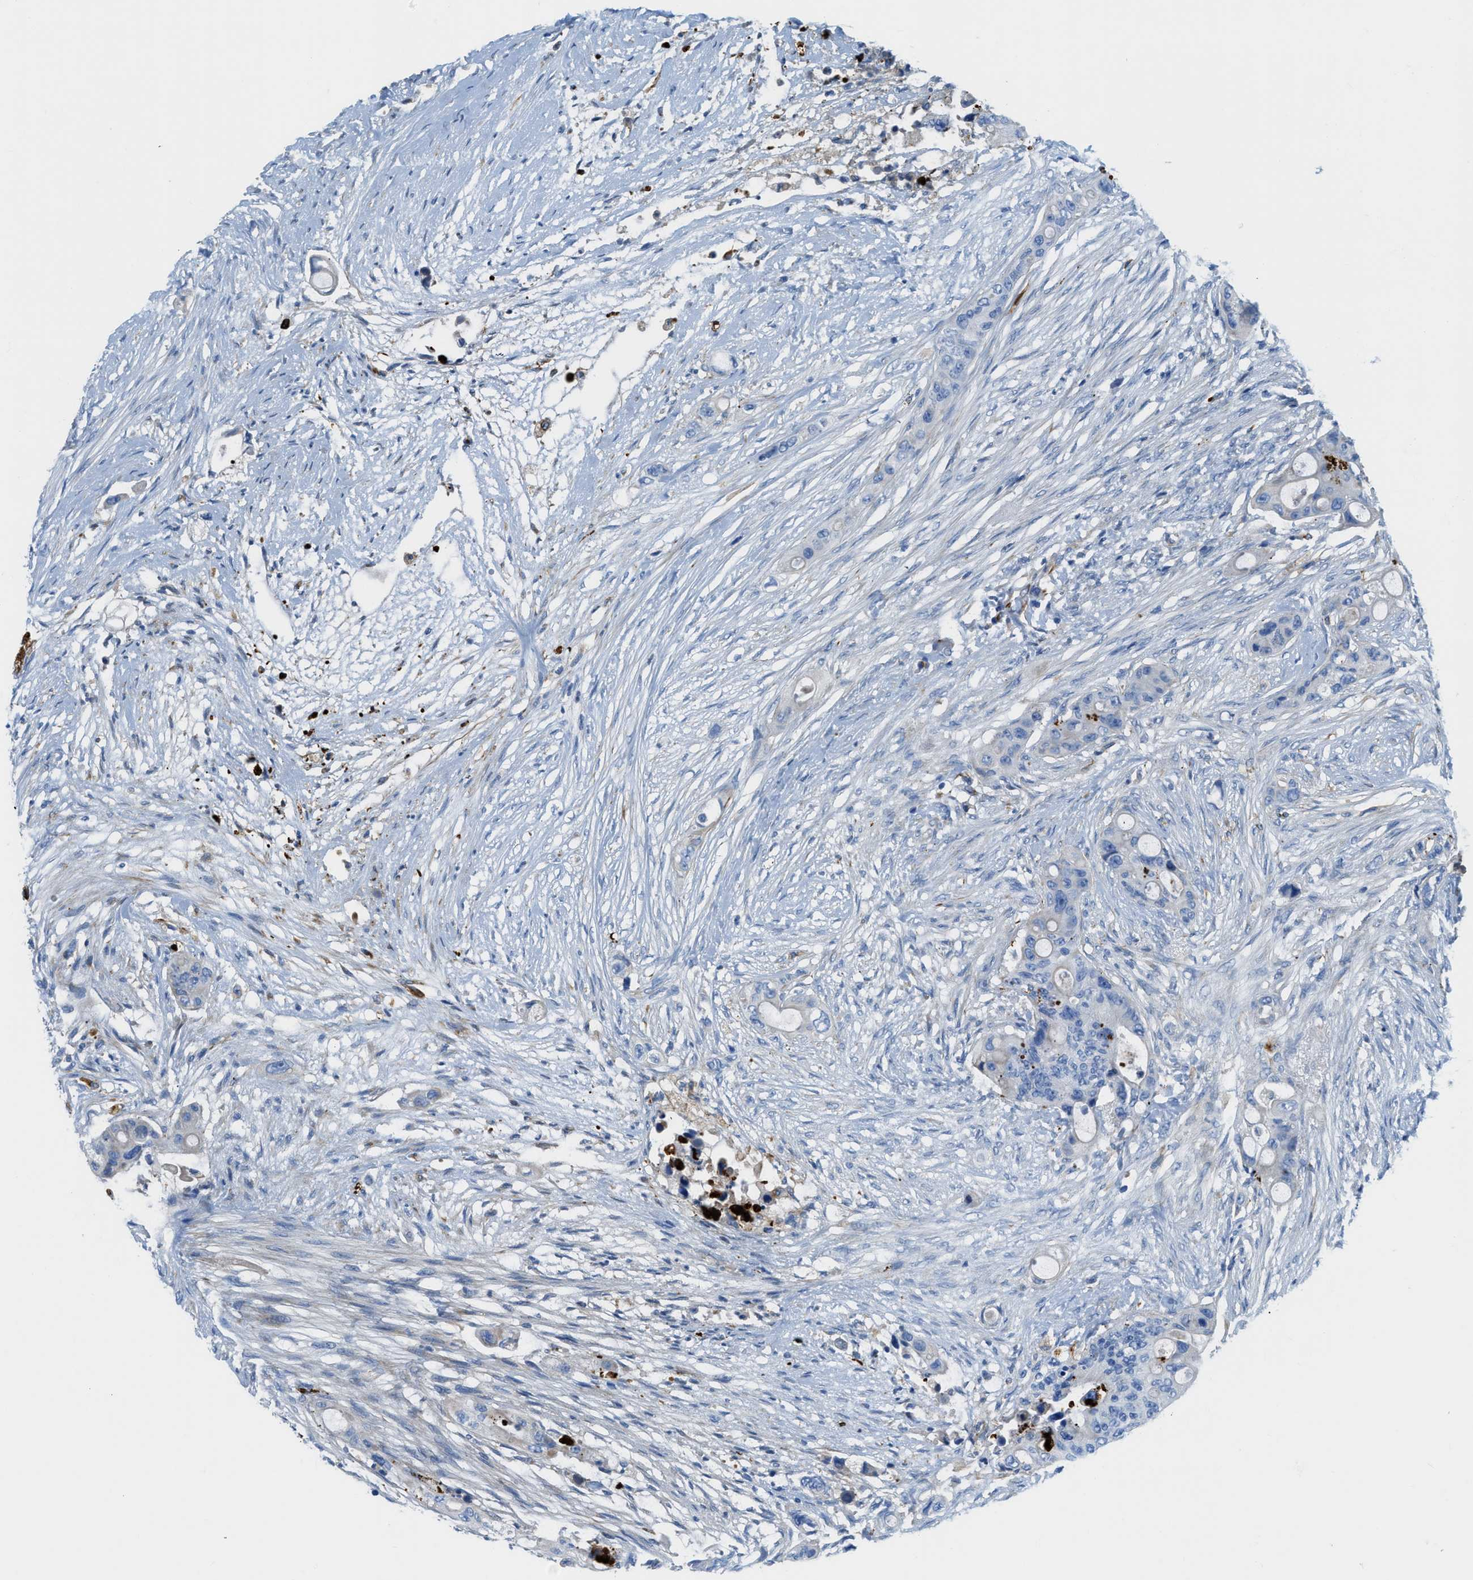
{"staining": {"intensity": "negative", "quantity": "none", "location": "none"}, "tissue": "colorectal cancer", "cell_type": "Tumor cells", "image_type": "cancer", "snomed": [{"axis": "morphology", "description": "Adenocarcinoma, NOS"}, {"axis": "topography", "description": "Colon"}], "caption": "Histopathology image shows no significant protein positivity in tumor cells of colorectal cancer (adenocarcinoma). (DAB immunohistochemistry, high magnification).", "gene": "XCR1", "patient": {"sex": "female", "age": 57}}